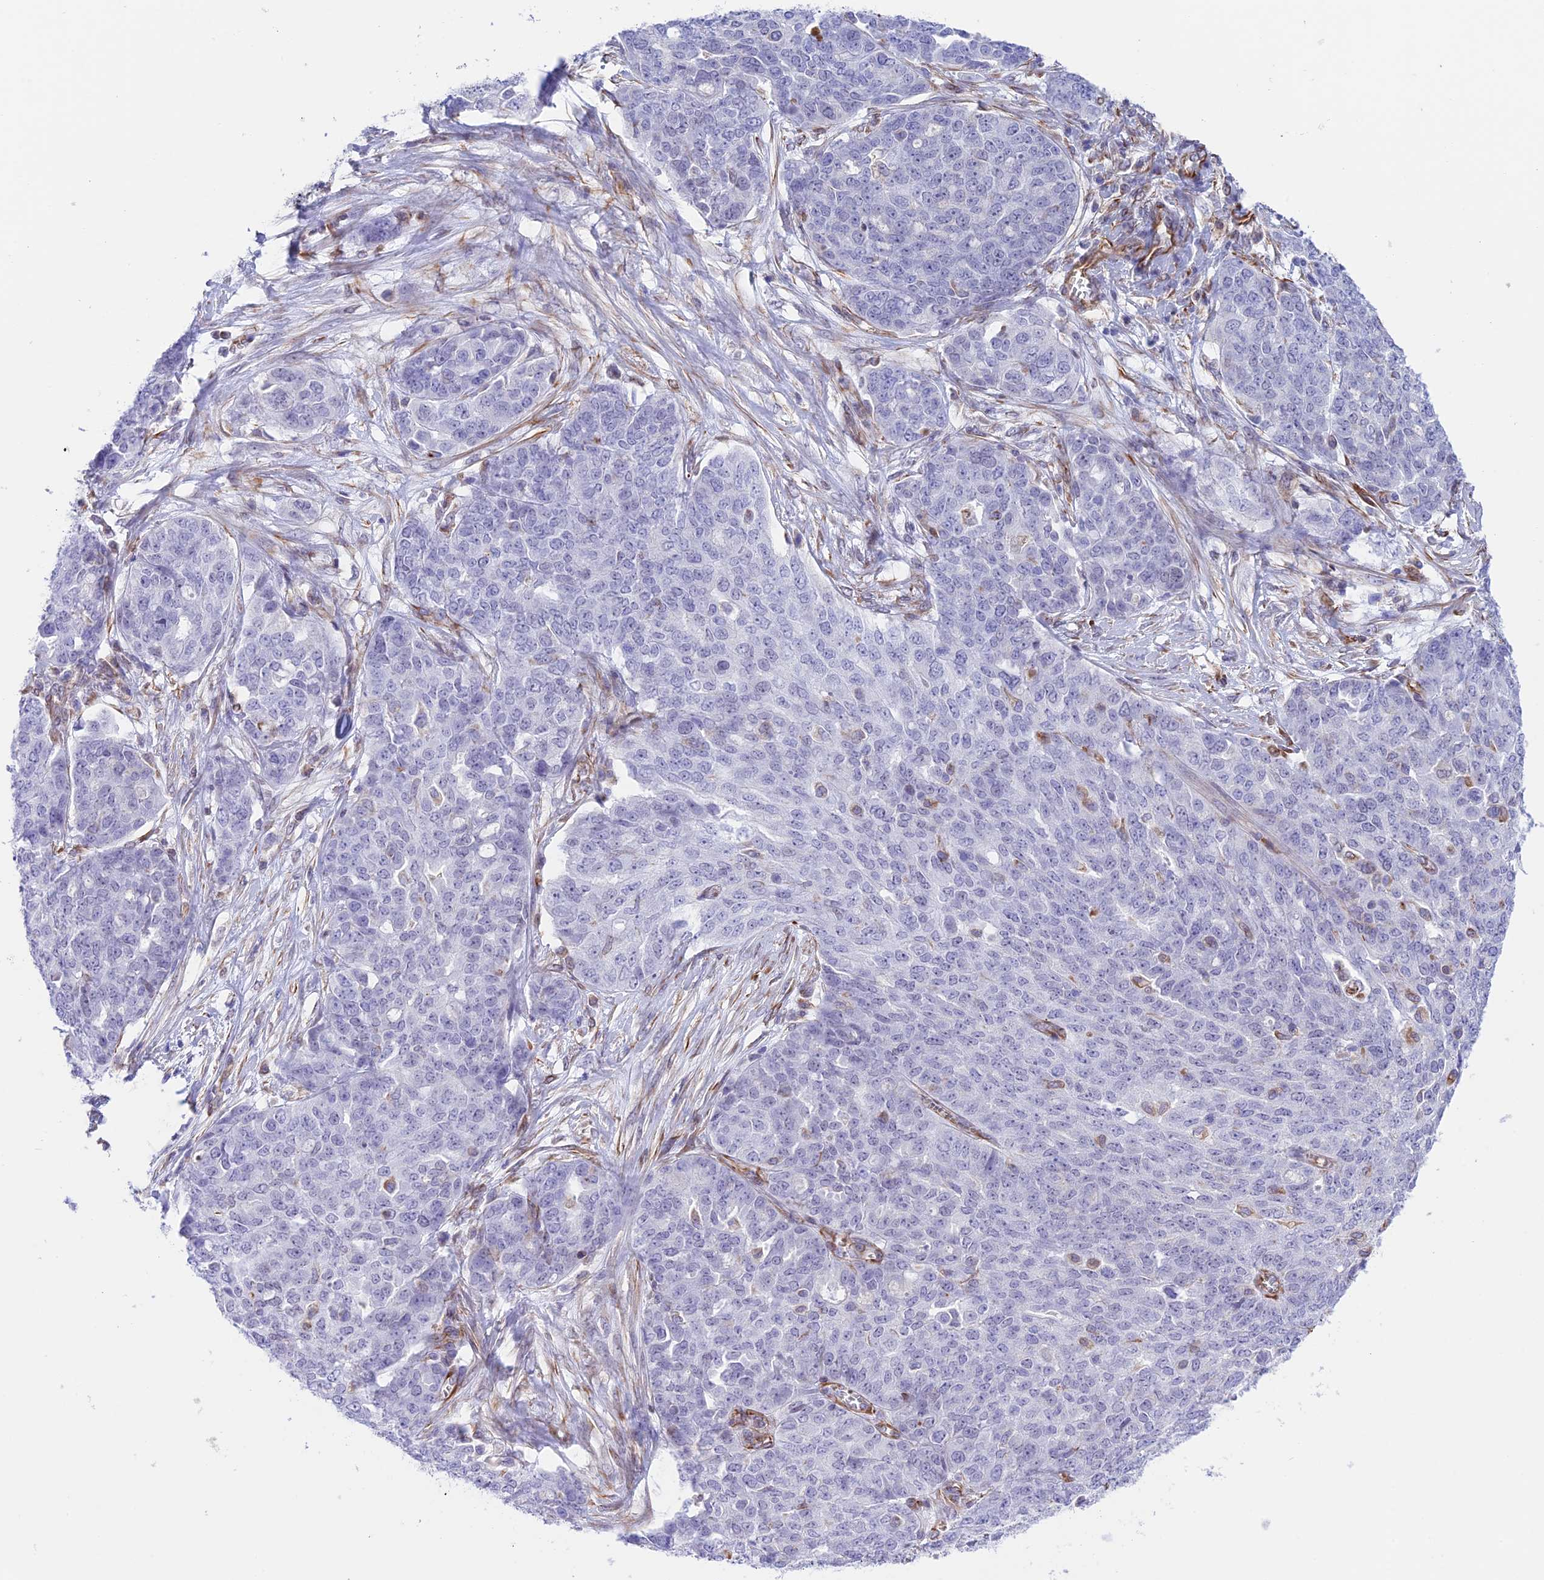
{"staining": {"intensity": "negative", "quantity": "none", "location": "none"}, "tissue": "ovarian cancer", "cell_type": "Tumor cells", "image_type": "cancer", "snomed": [{"axis": "morphology", "description": "Cystadenocarcinoma, serous, NOS"}, {"axis": "topography", "description": "Soft tissue"}, {"axis": "topography", "description": "Ovary"}], "caption": "An immunohistochemistry (IHC) histopathology image of serous cystadenocarcinoma (ovarian) is shown. There is no staining in tumor cells of serous cystadenocarcinoma (ovarian). The staining was performed using DAB (3,3'-diaminobenzidine) to visualize the protein expression in brown, while the nuclei were stained in blue with hematoxylin (Magnification: 20x).", "gene": "ZNF652", "patient": {"sex": "female", "age": 57}}